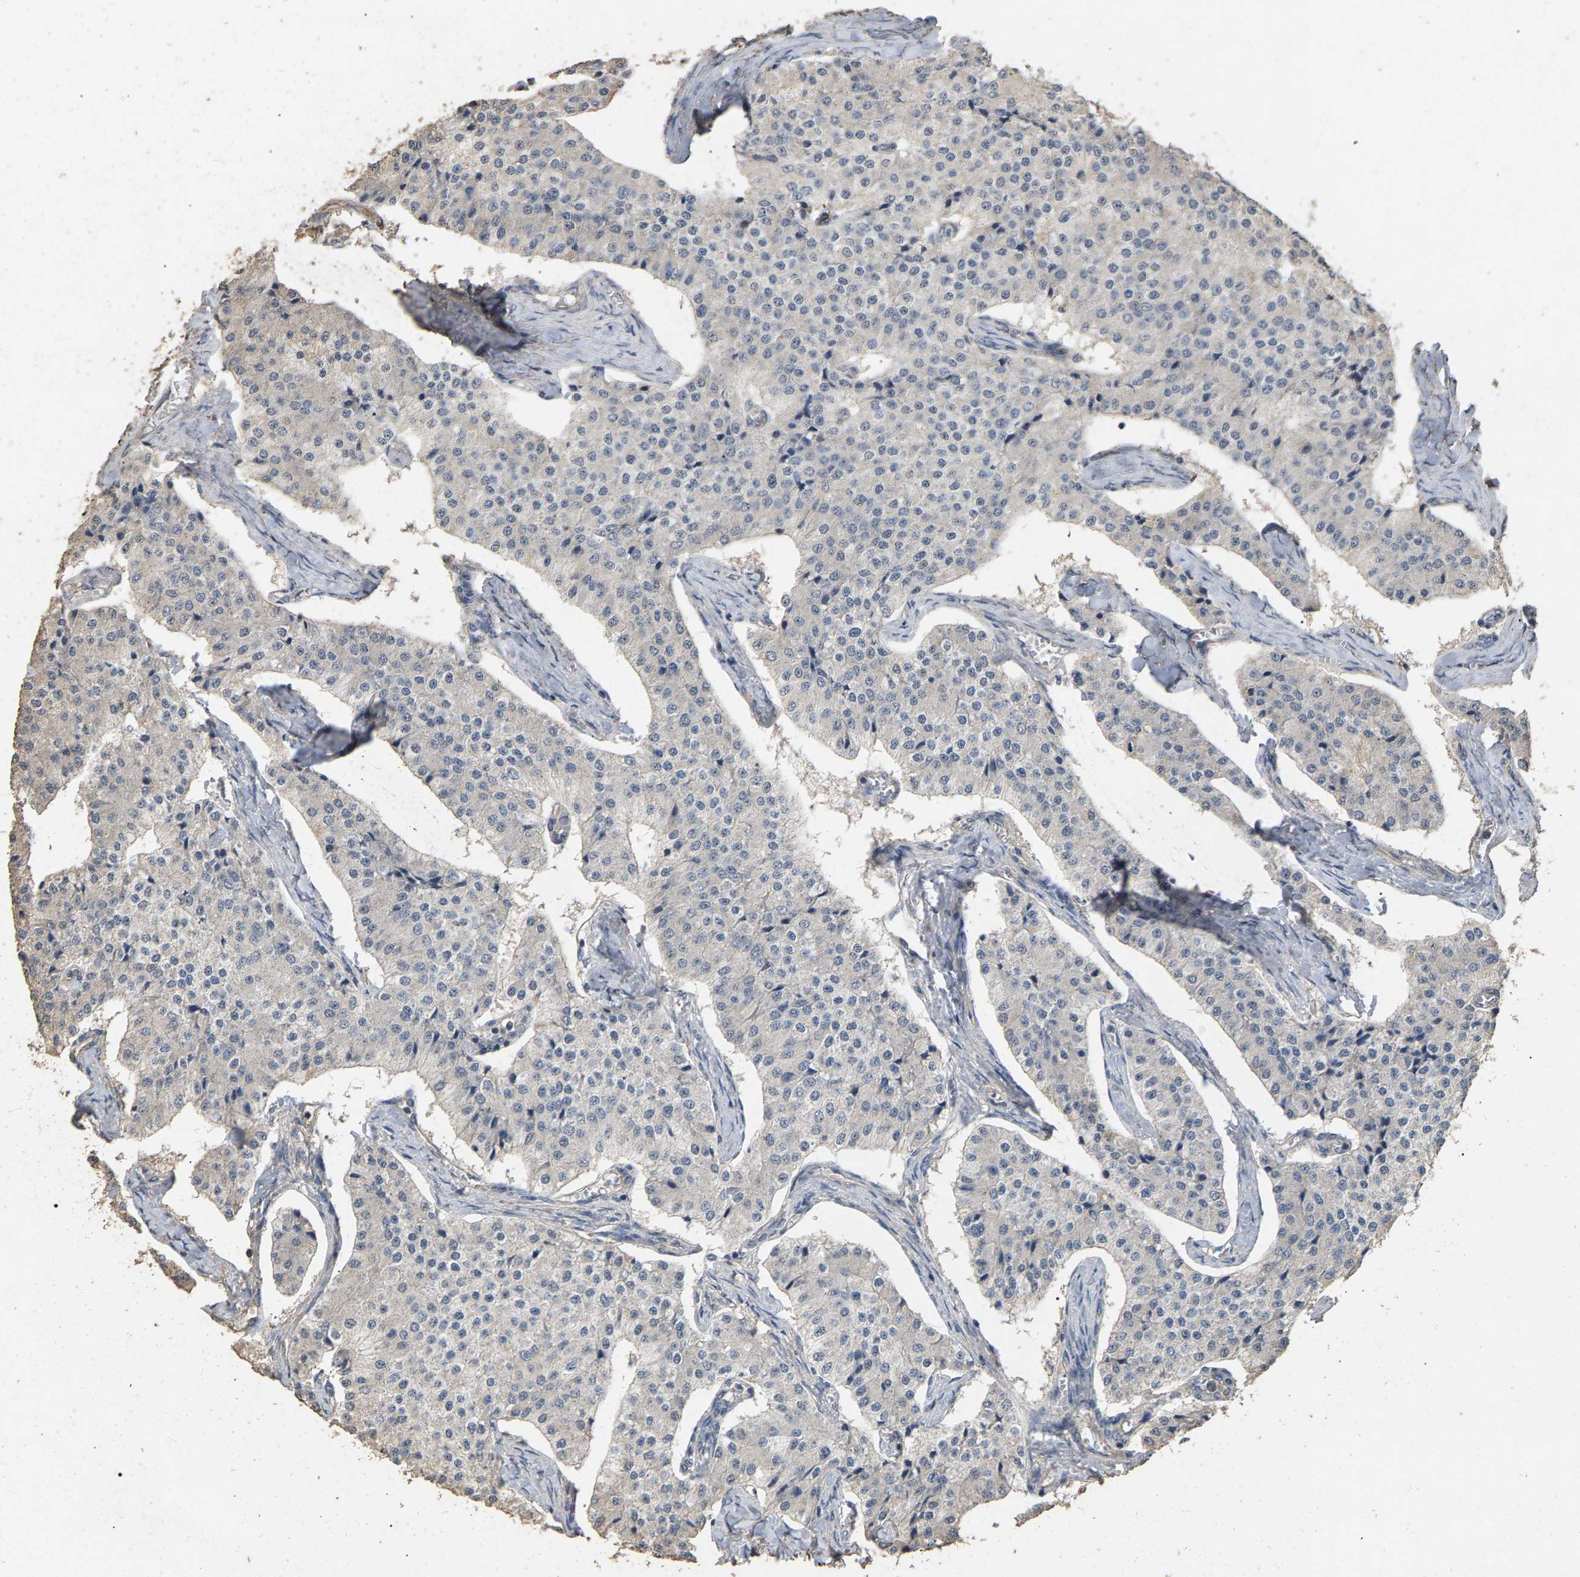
{"staining": {"intensity": "negative", "quantity": "none", "location": "none"}, "tissue": "carcinoid", "cell_type": "Tumor cells", "image_type": "cancer", "snomed": [{"axis": "morphology", "description": "Carcinoid, malignant, NOS"}, {"axis": "topography", "description": "Colon"}], "caption": "This is a histopathology image of immunohistochemistry (IHC) staining of carcinoid, which shows no expression in tumor cells. (DAB immunohistochemistry visualized using brightfield microscopy, high magnification).", "gene": "HTRA3", "patient": {"sex": "female", "age": 52}}